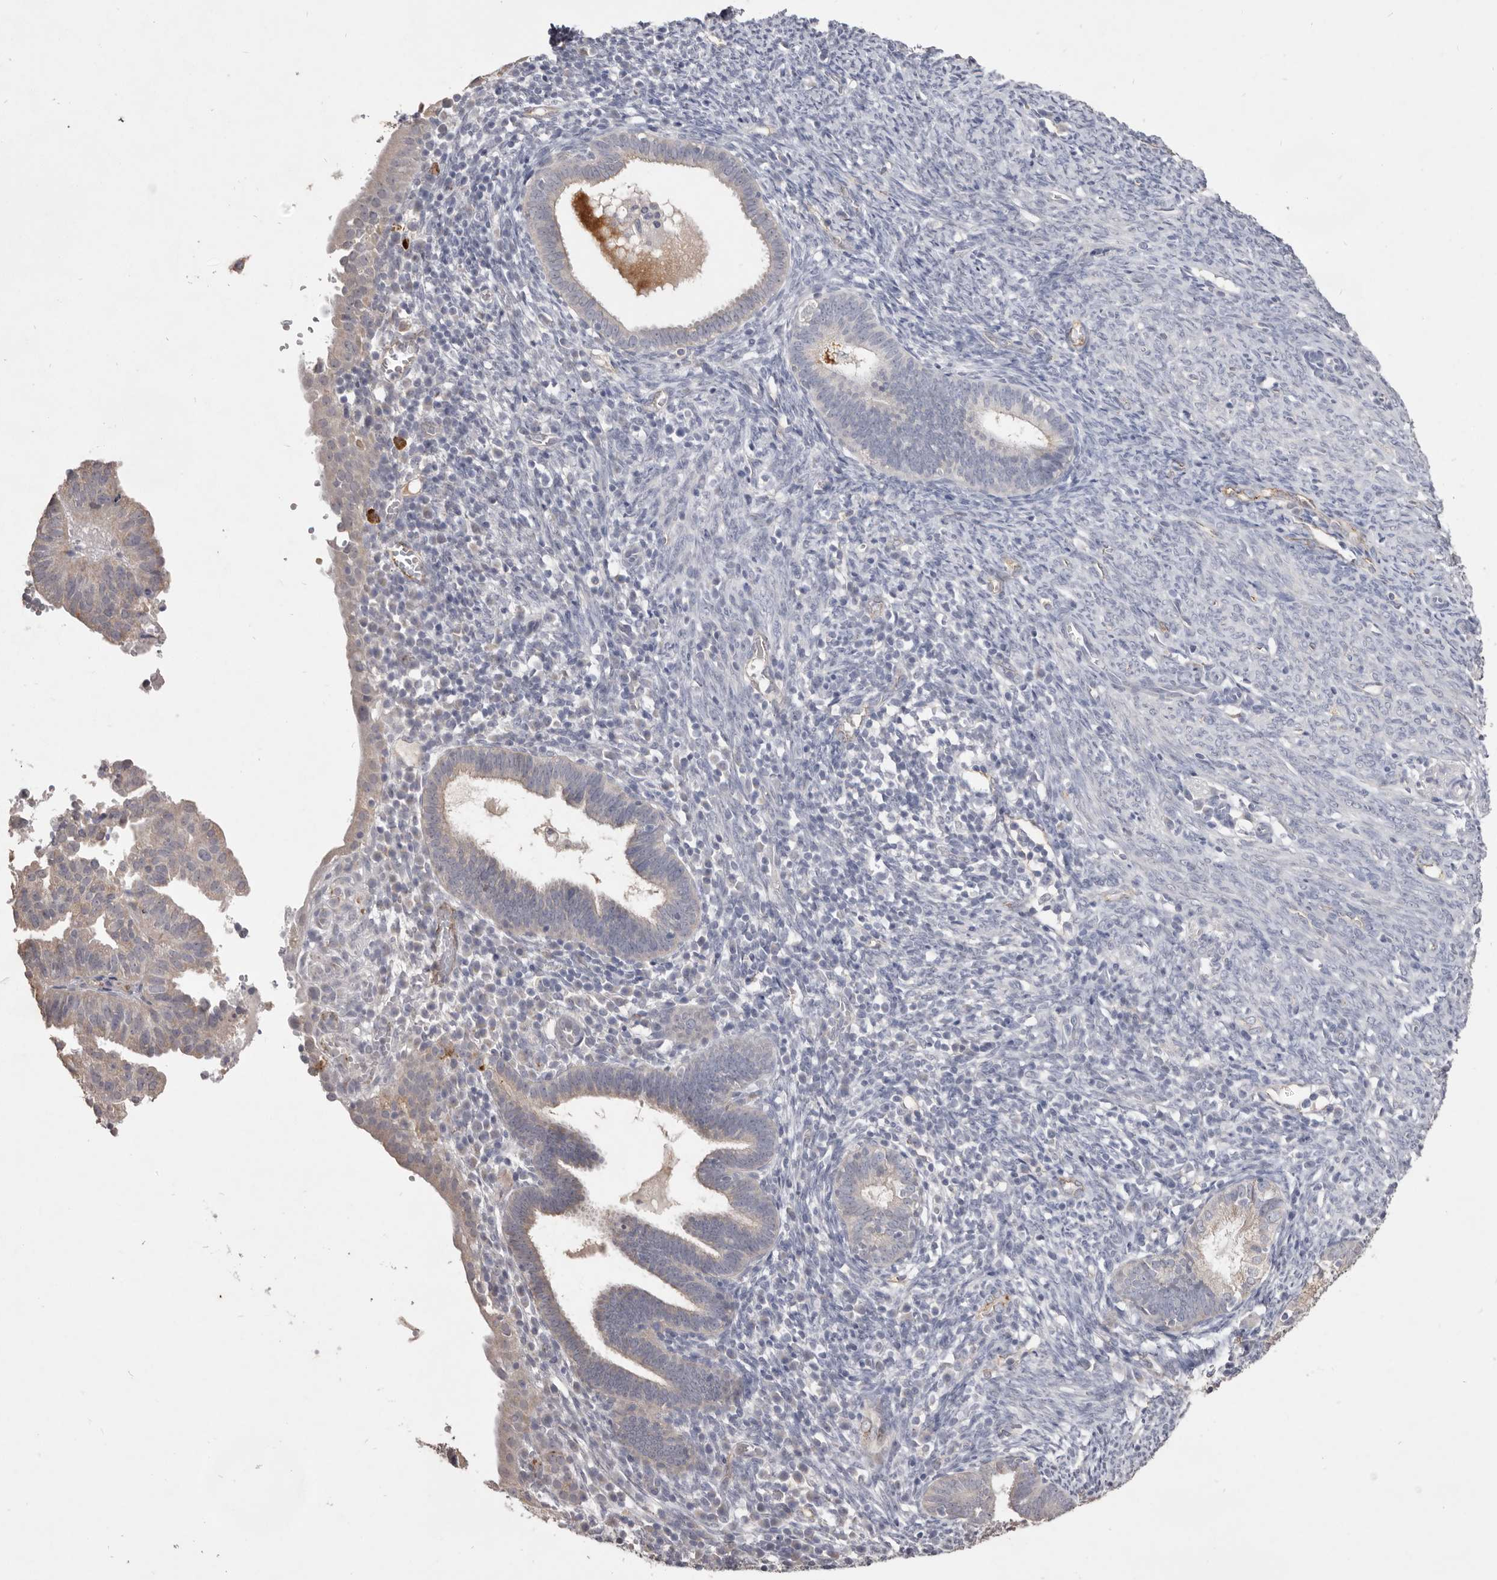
{"staining": {"intensity": "negative", "quantity": "none", "location": "none"}, "tissue": "endometrial cancer", "cell_type": "Tumor cells", "image_type": "cancer", "snomed": [{"axis": "morphology", "description": "Adenocarcinoma, NOS"}, {"axis": "topography", "description": "Uterus"}], "caption": "An image of human endometrial cancer is negative for staining in tumor cells. (DAB immunohistochemistry (IHC) with hematoxylin counter stain).", "gene": "ZYG11B", "patient": {"sex": "female", "age": 77}}